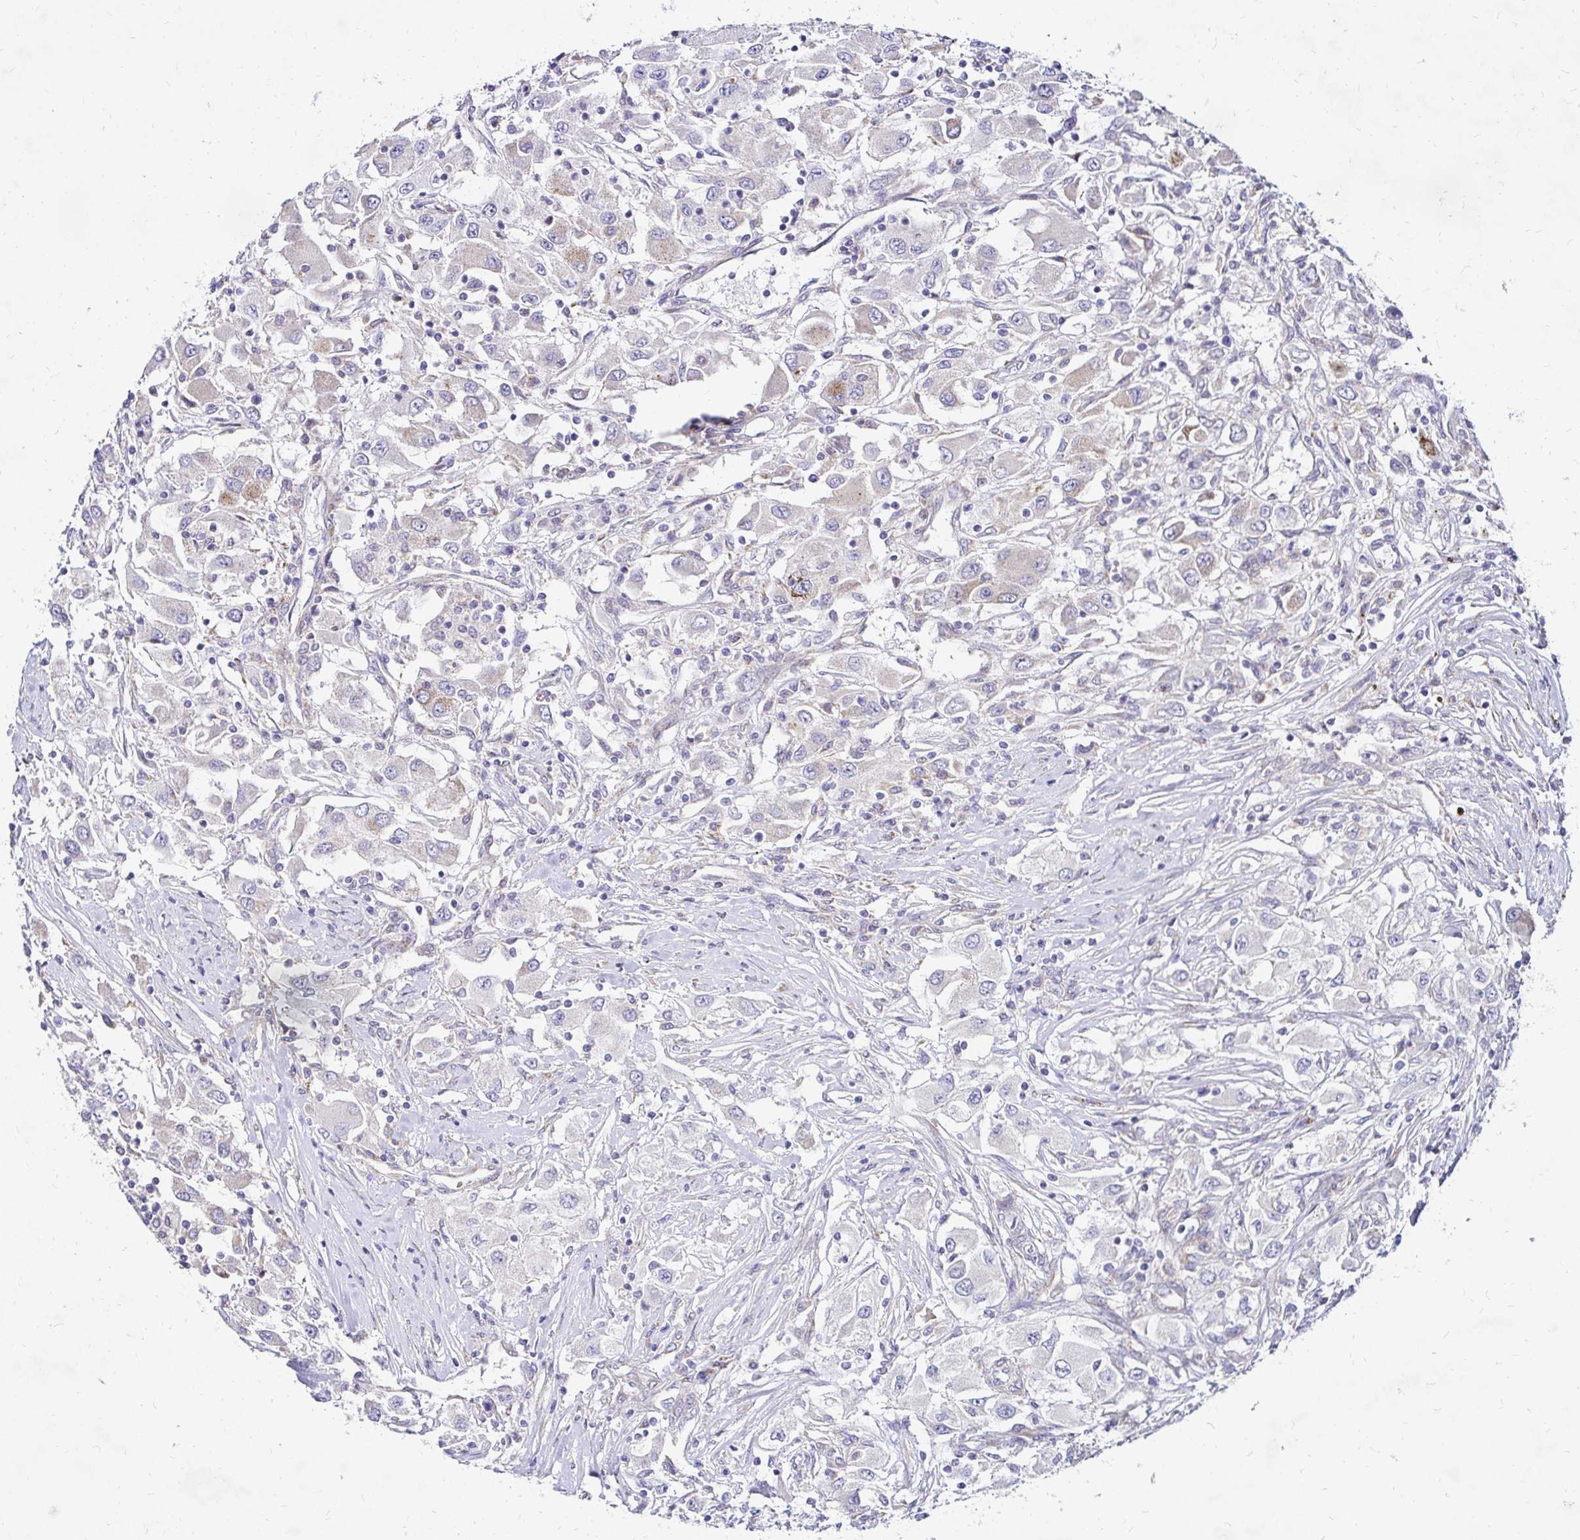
{"staining": {"intensity": "negative", "quantity": "none", "location": "none"}, "tissue": "renal cancer", "cell_type": "Tumor cells", "image_type": "cancer", "snomed": [{"axis": "morphology", "description": "Adenocarcinoma, NOS"}, {"axis": "topography", "description": "Kidney"}], "caption": "The image shows no significant positivity in tumor cells of renal adenocarcinoma.", "gene": "IDUA", "patient": {"sex": "female", "age": 67}}